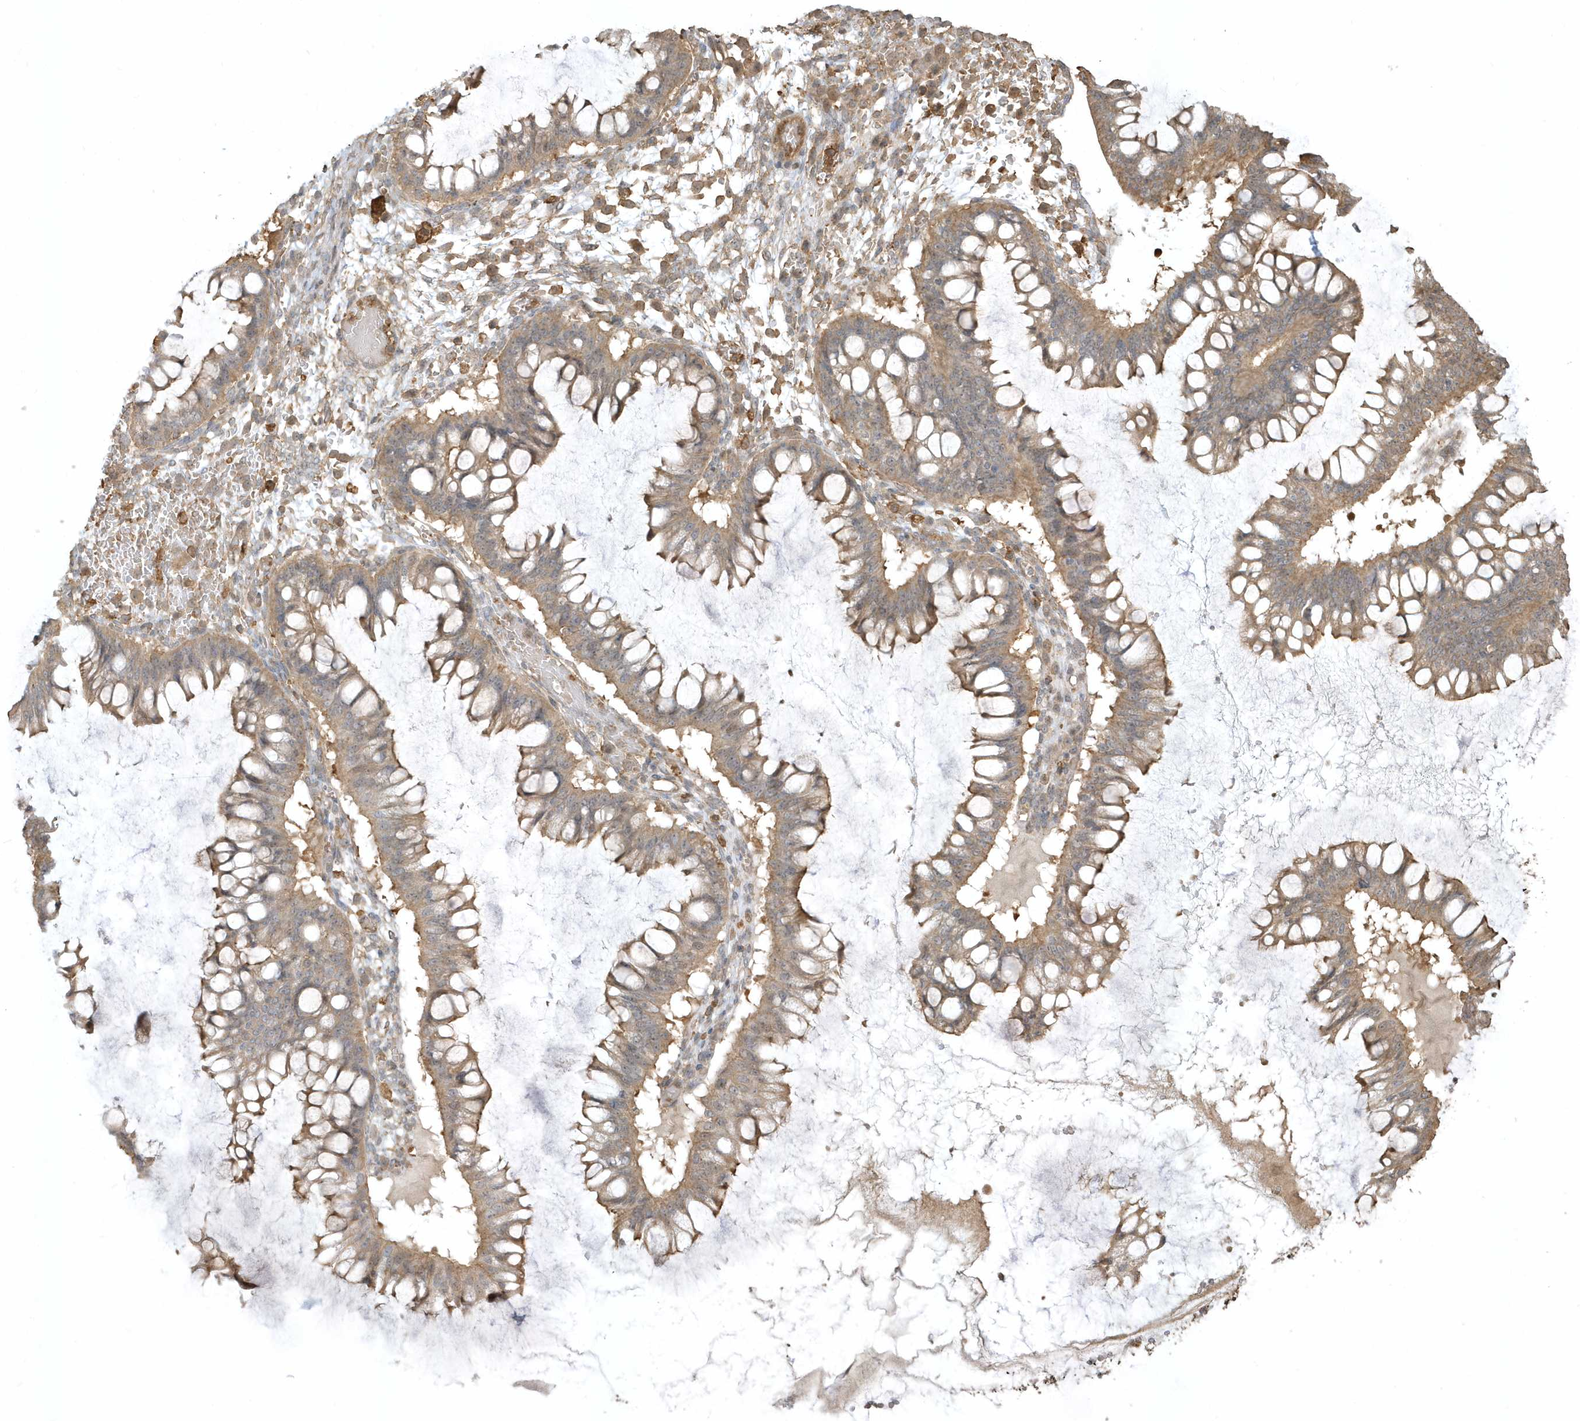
{"staining": {"intensity": "weak", "quantity": ">75%", "location": "cytoplasmic/membranous"}, "tissue": "ovarian cancer", "cell_type": "Tumor cells", "image_type": "cancer", "snomed": [{"axis": "morphology", "description": "Cystadenocarcinoma, mucinous, NOS"}, {"axis": "topography", "description": "Ovary"}], "caption": "Weak cytoplasmic/membranous expression for a protein is present in about >75% of tumor cells of ovarian cancer using IHC.", "gene": "ZBTB8A", "patient": {"sex": "female", "age": 73}}